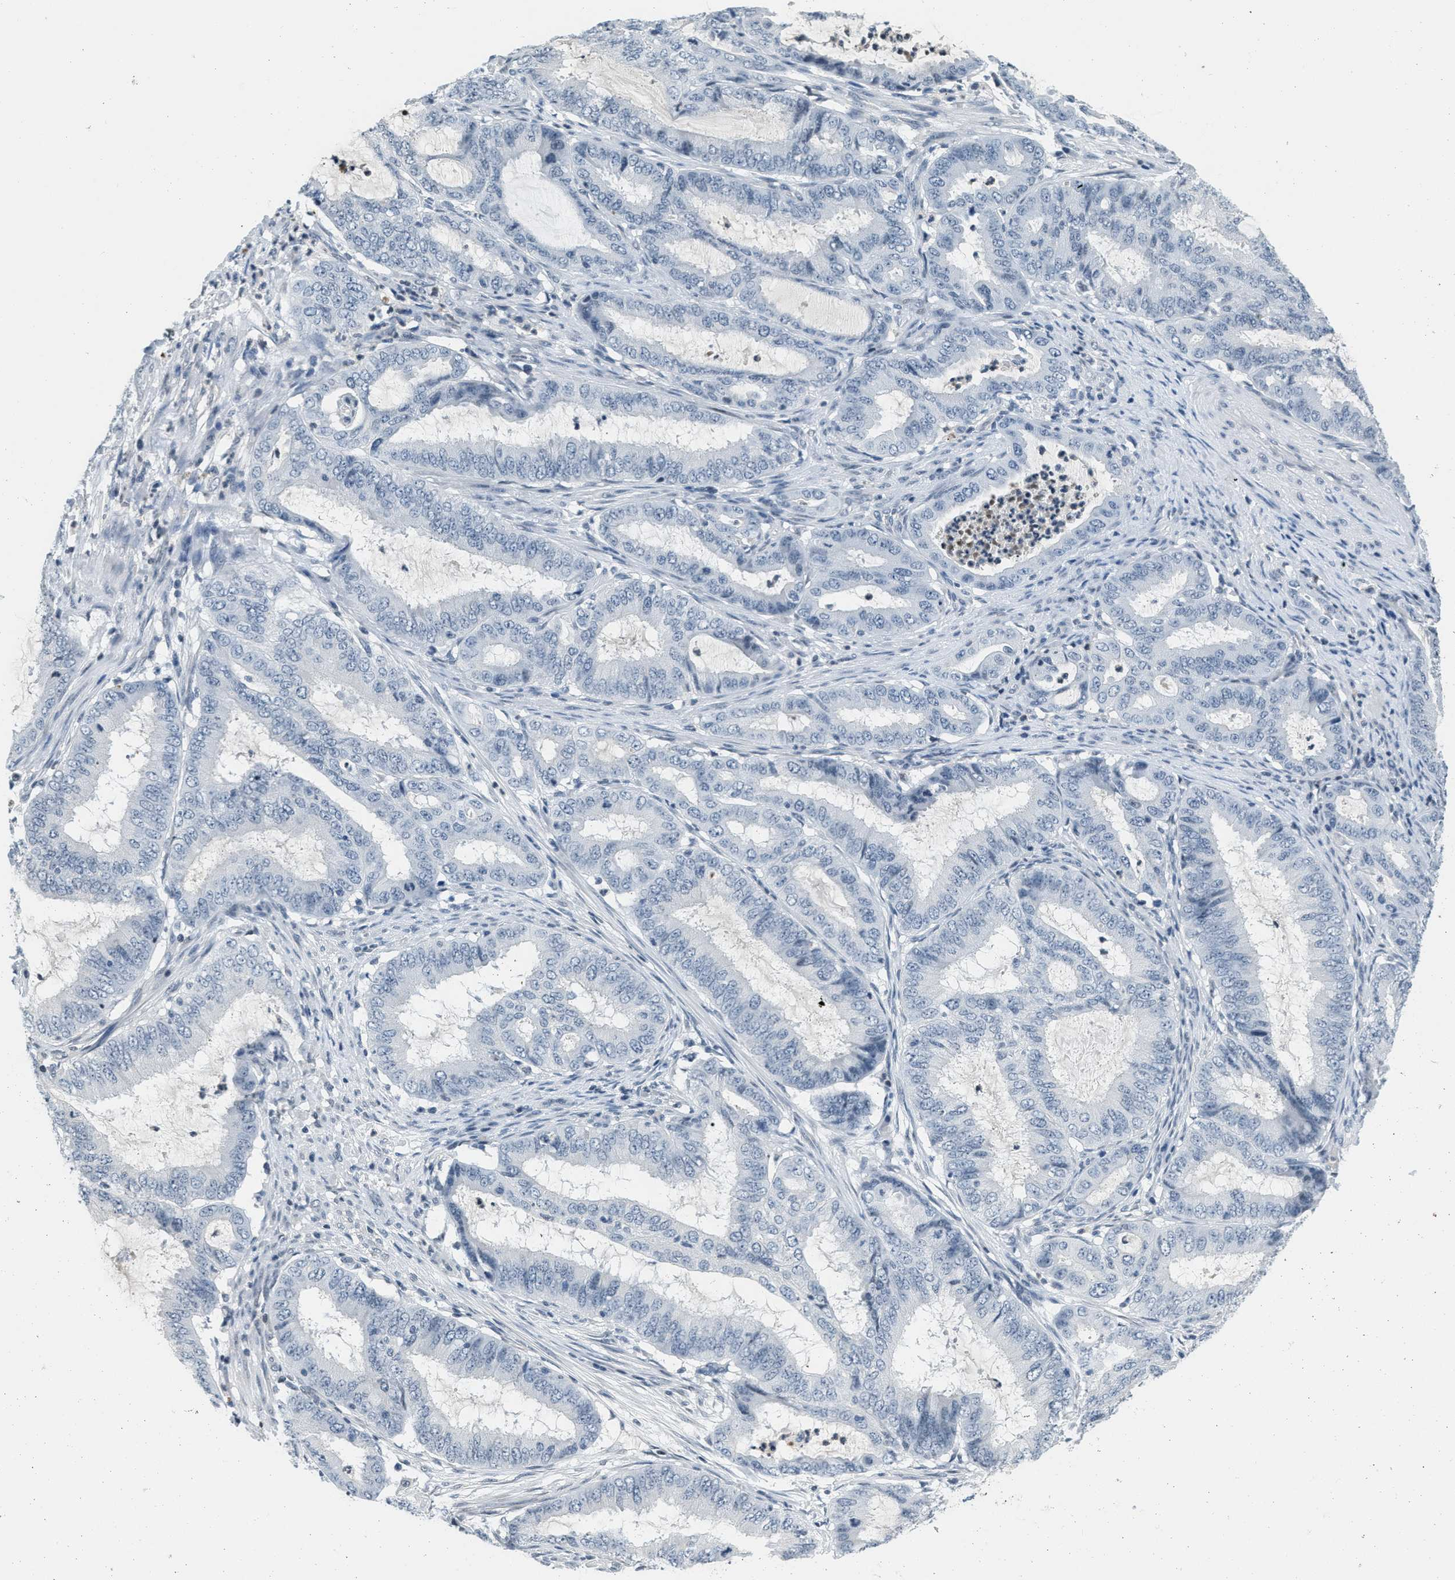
{"staining": {"intensity": "negative", "quantity": "none", "location": "none"}, "tissue": "endometrial cancer", "cell_type": "Tumor cells", "image_type": "cancer", "snomed": [{"axis": "morphology", "description": "Adenocarcinoma, NOS"}, {"axis": "topography", "description": "Endometrium"}], "caption": "IHC of human endometrial adenocarcinoma exhibits no expression in tumor cells. The staining was performed using DAB to visualize the protein expression in brown, while the nuclei were stained in blue with hematoxylin (Magnification: 20x).", "gene": "CA4", "patient": {"sex": "female", "age": 70}}